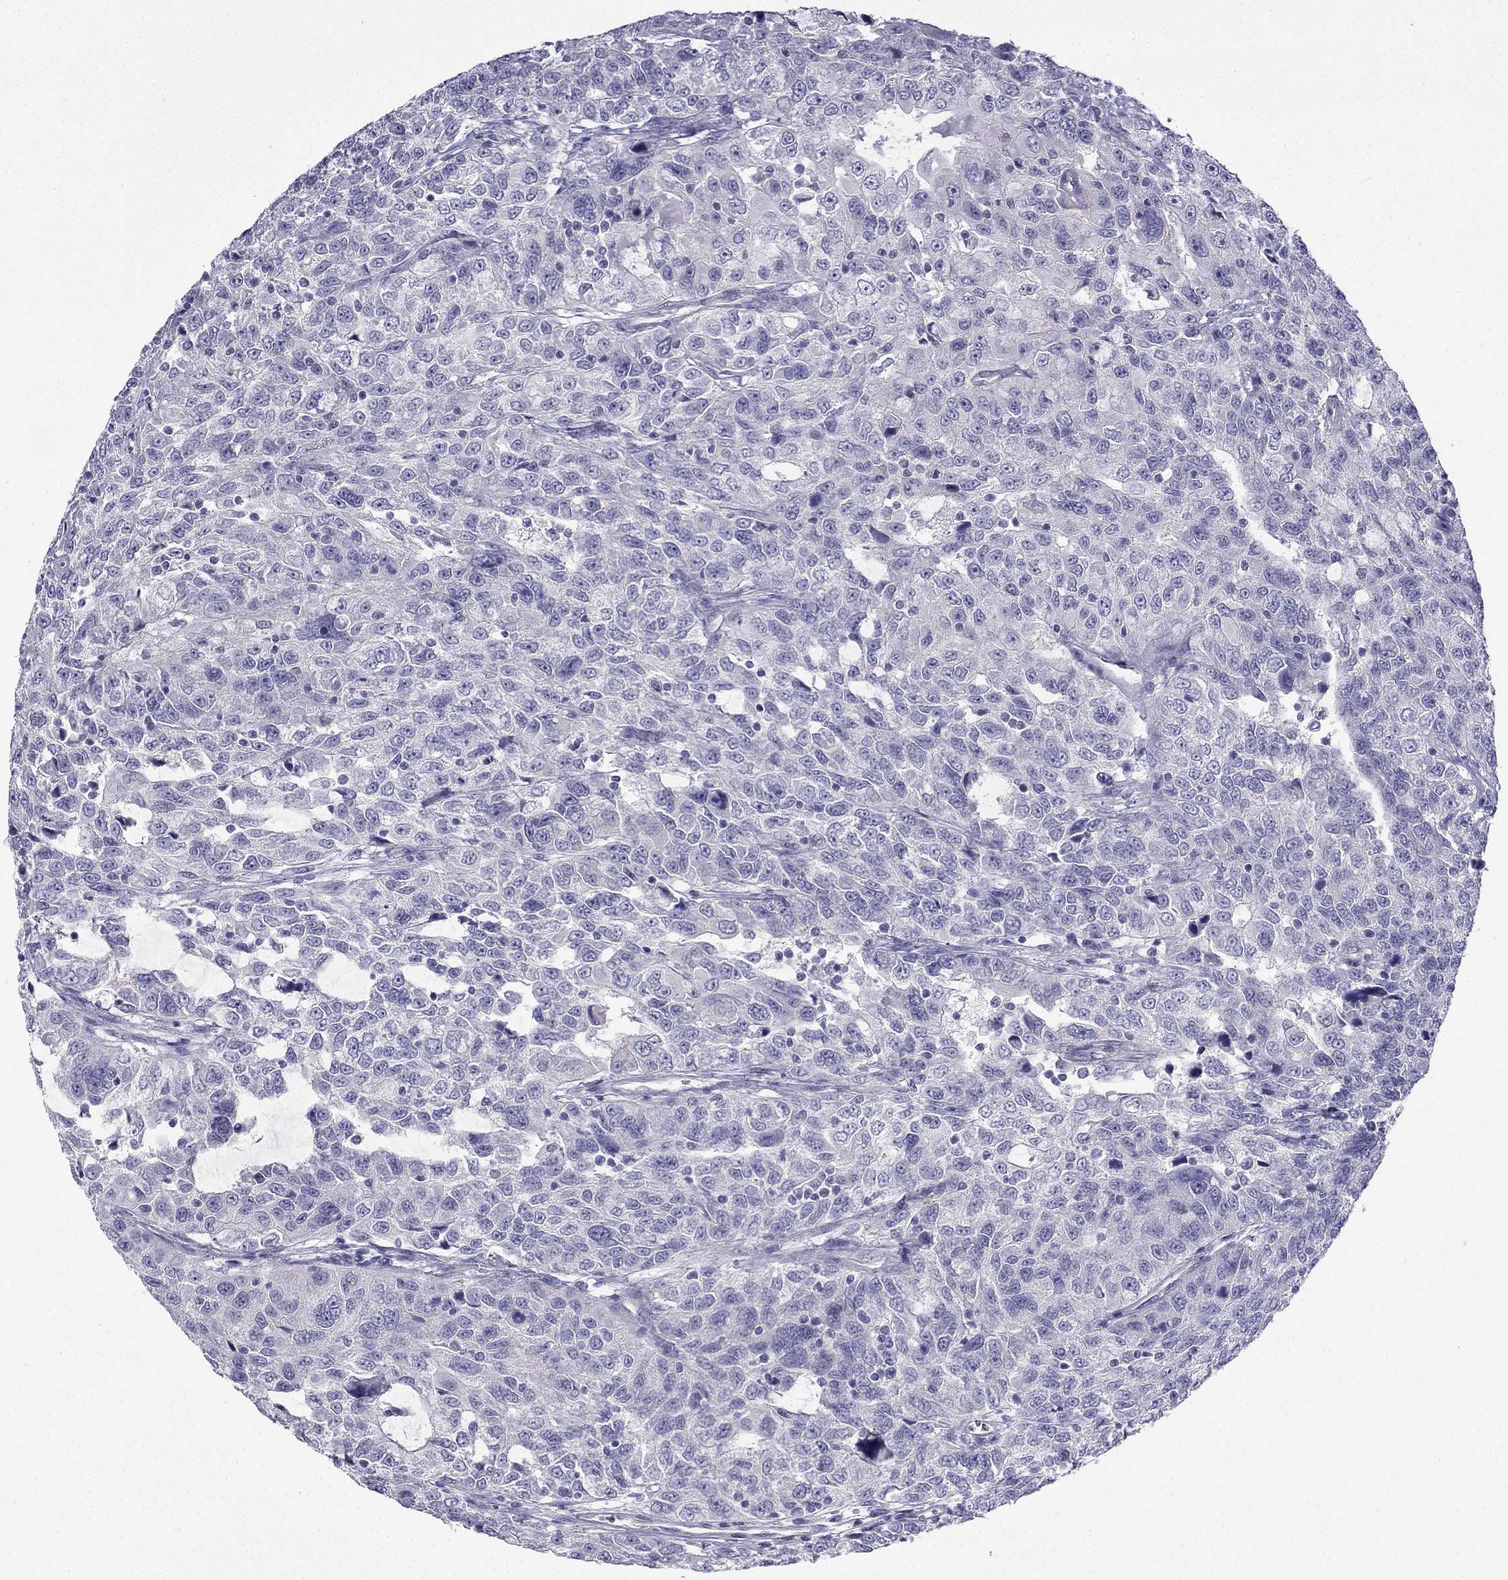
{"staining": {"intensity": "negative", "quantity": "none", "location": "none"}, "tissue": "urothelial cancer", "cell_type": "Tumor cells", "image_type": "cancer", "snomed": [{"axis": "morphology", "description": "Urothelial carcinoma, NOS"}, {"axis": "morphology", "description": "Urothelial carcinoma, High grade"}, {"axis": "topography", "description": "Urinary bladder"}], "caption": "High magnification brightfield microscopy of transitional cell carcinoma stained with DAB (3,3'-diaminobenzidine) (brown) and counterstained with hematoxylin (blue): tumor cells show no significant staining.", "gene": "GJA8", "patient": {"sex": "female", "age": 73}}